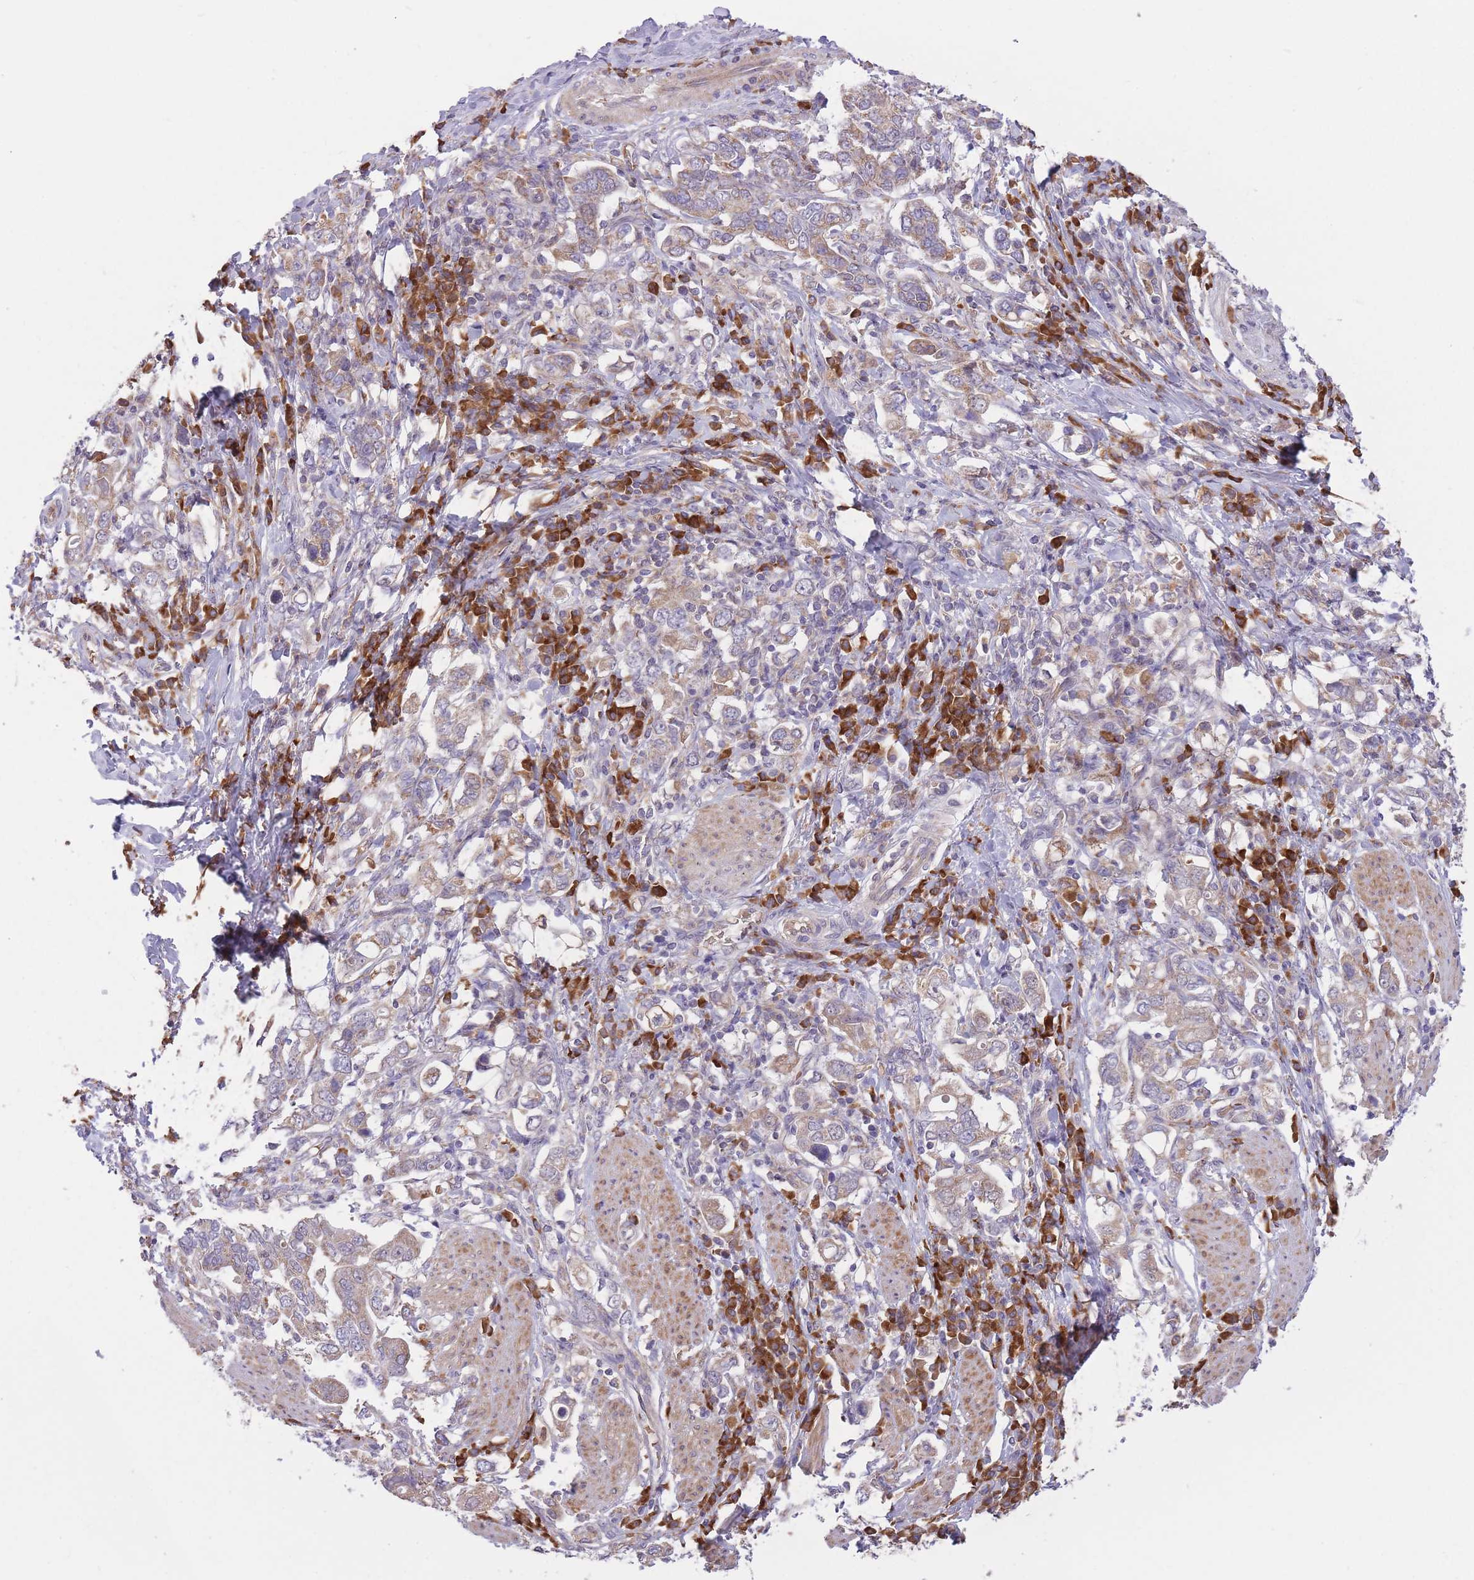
{"staining": {"intensity": "weak", "quantity": ">75%", "location": "cytoplasmic/membranous"}, "tissue": "stomach cancer", "cell_type": "Tumor cells", "image_type": "cancer", "snomed": [{"axis": "morphology", "description": "Adenocarcinoma, NOS"}, {"axis": "topography", "description": "Stomach, upper"}, {"axis": "topography", "description": "Stomach"}], "caption": "DAB (3,3'-diaminobenzidine) immunohistochemical staining of adenocarcinoma (stomach) shows weak cytoplasmic/membranous protein staining in about >75% of tumor cells. (DAB IHC with brightfield microscopy, high magnification).", "gene": "POLR3F", "patient": {"sex": "male", "age": 62}}